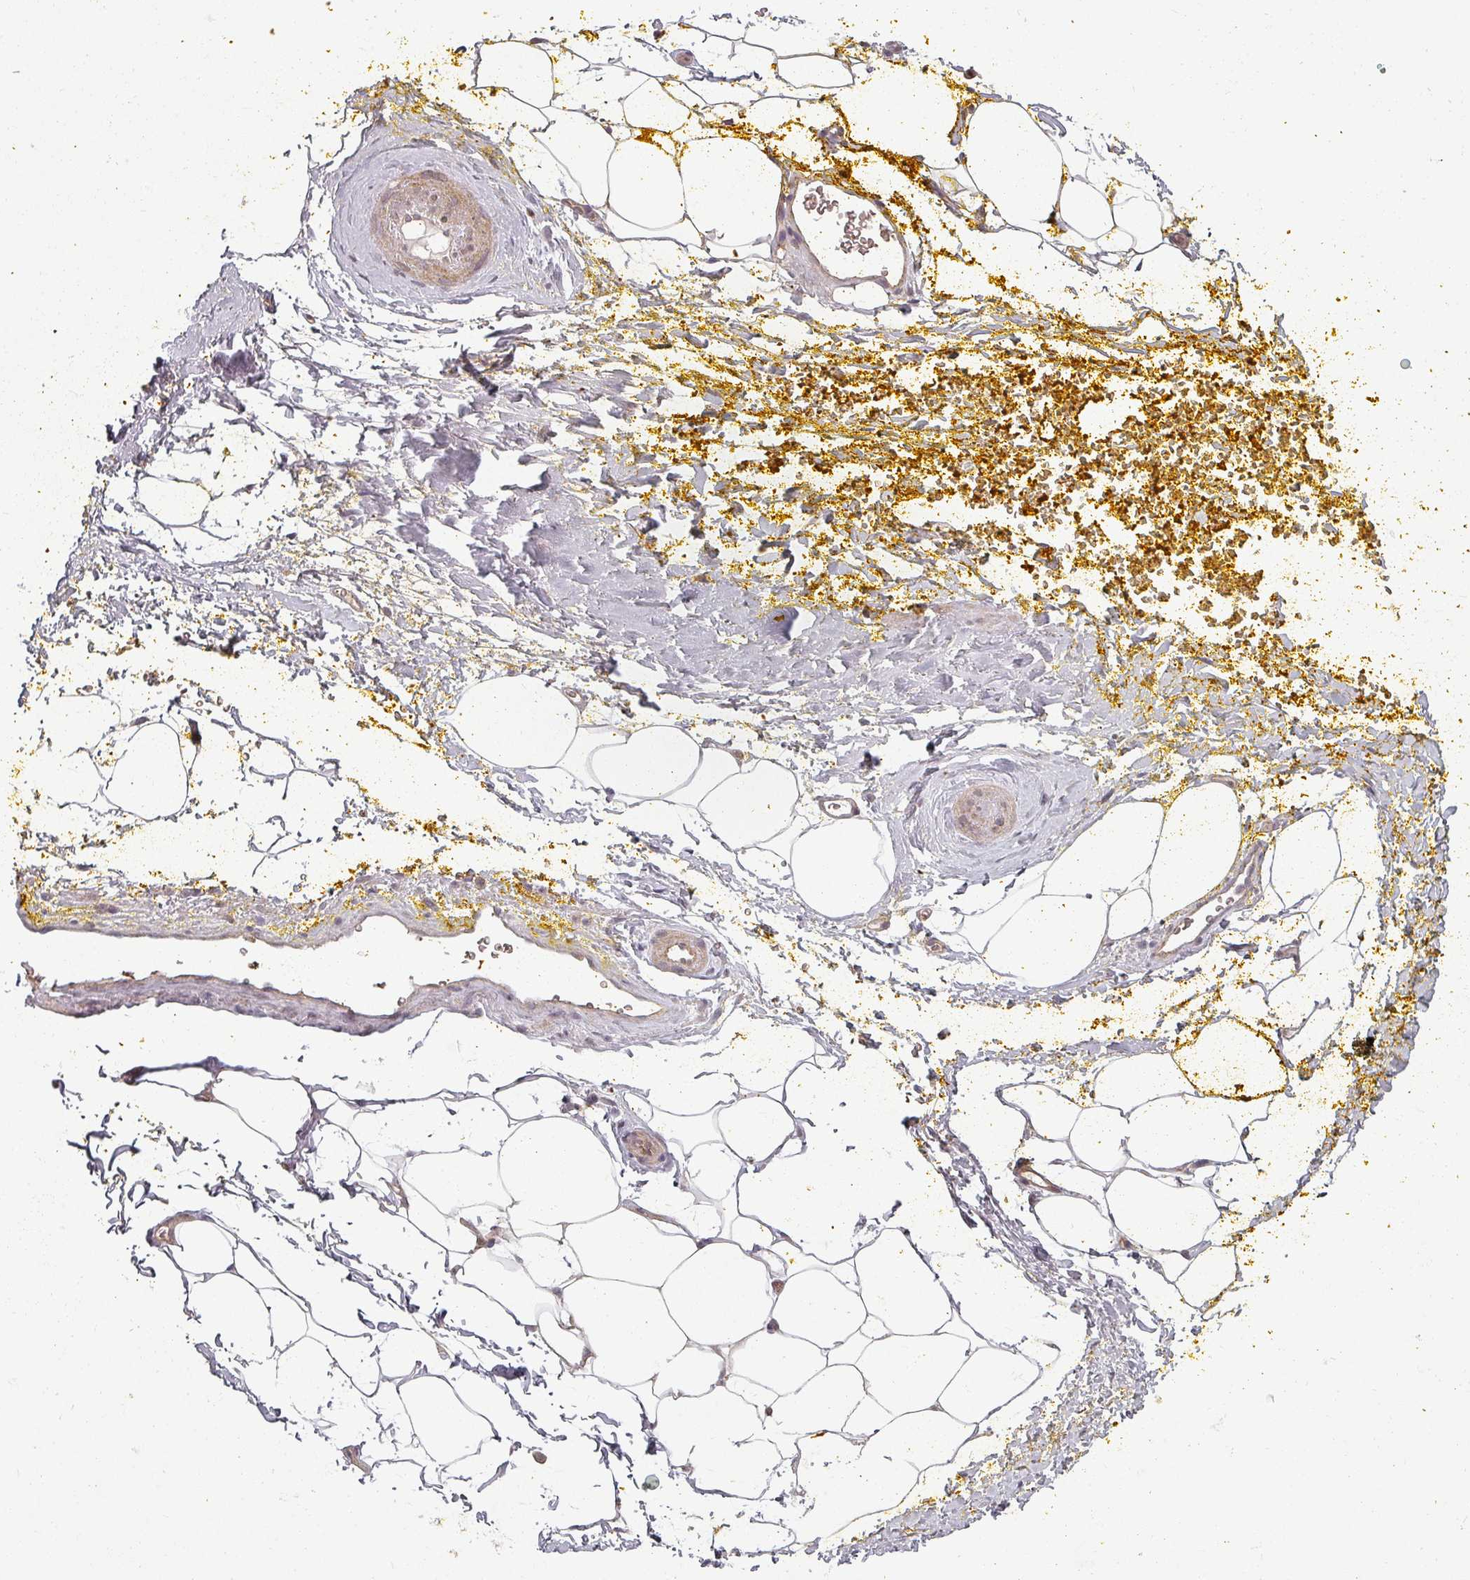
{"staining": {"intensity": "weak", "quantity": ">75%", "location": "cytoplasmic/membranous"}, "tissue": "adipose tissue", "cell_type": "Adipocytes", "image_type": "normal", "snomed": [{"axis": "morphology", "description": "Normal tissue, NOS"}, {"axis": "morphology", "description": "Adenocarcinoma, Low grade"}, {"axis": "topography", "description": "Prostate"}, {"axis": "topography", "description": "Peripheral nerve tissue"}], "caption": "Adipocytes display low levels of weak cytoplasmic/membranous expression in about >75% of cells in unremarkable human adipose tissue. (Stains: DAB (3,3'-diaminobenzidine) in brown, nuclei in blue, Microscopy: brightfield microscopy at high magnification).", "gene": "CLIC1", "patient": {"sex": "male", "age": 63}}